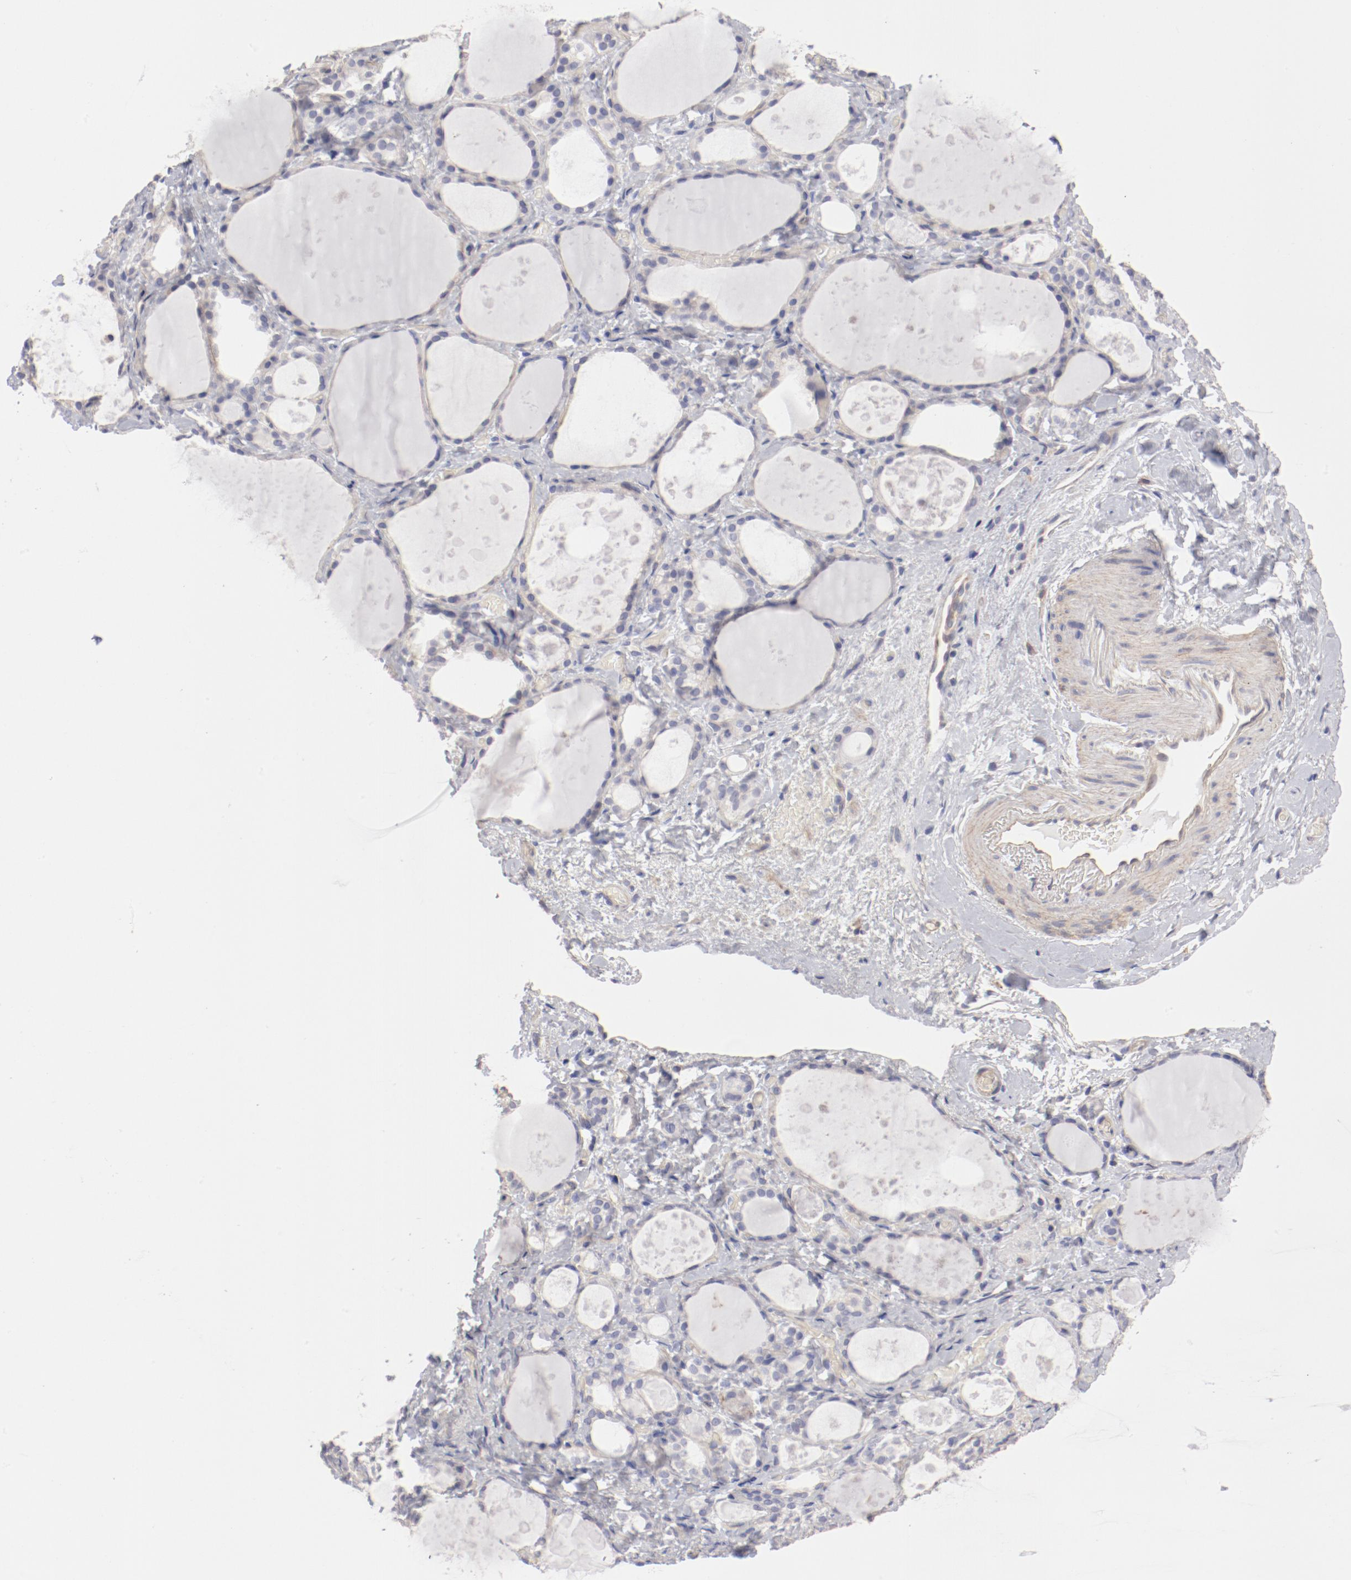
{"staining": {"intensity": "weak", "quantity": ">75%", "location": "cytoplasmic/membranous"}, "tissue": "thyroid gland", "cell_type": "Glandular cells", "image_type": "normal", "snomed": [{"axis": "morphology", "description": "Normal tissue, NOS"}, {"axis": "topography", "description": "Thyroid gland"}], "caption": "Immunohistochemical staining of unremarkable human thyroid gland exhibits >75% levels of weak cytoplasmic/membranous protein staining in about >75% of glandular cells.", "gene": "LAX1", "patient": {"sex": "female", "age": 75}}